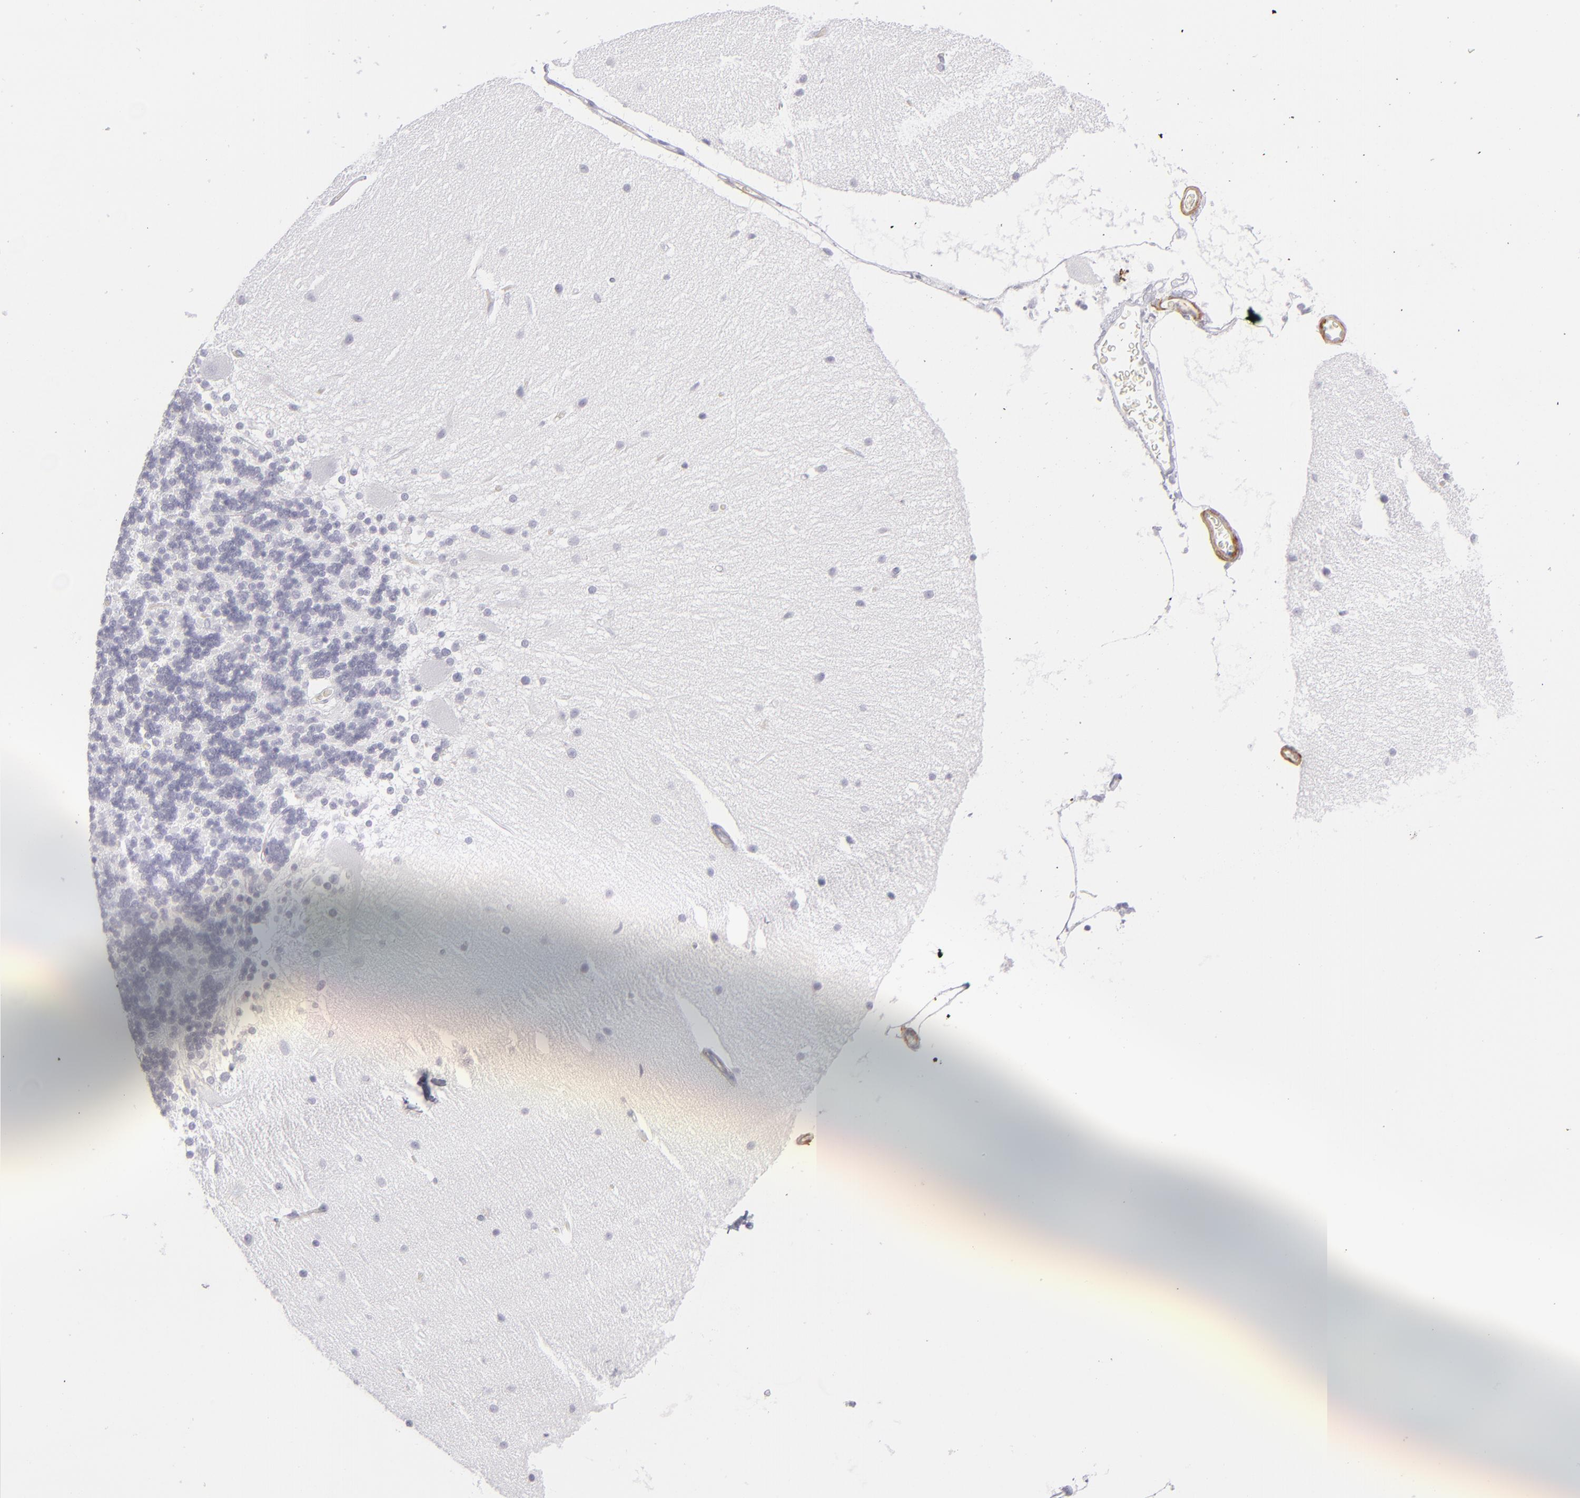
{"staining": {"intensity": "negative", "quantity": "none", "location": "none"}, "tissue": "cerebellum", "cell_type": "Cells in granular layer", "image_type": "normal", "snomed": [{"axis": "morphology", "description": "Normal tissue, NOS"}, {"axis": "topography", "description": "Cerebellum"}], "caption": "Immunohistochemical staining of normal cerebellum reveals no significant expression in cells in granular layer.", "gene": "MYH11", "patient": {"sex": "female", "age": 54}}